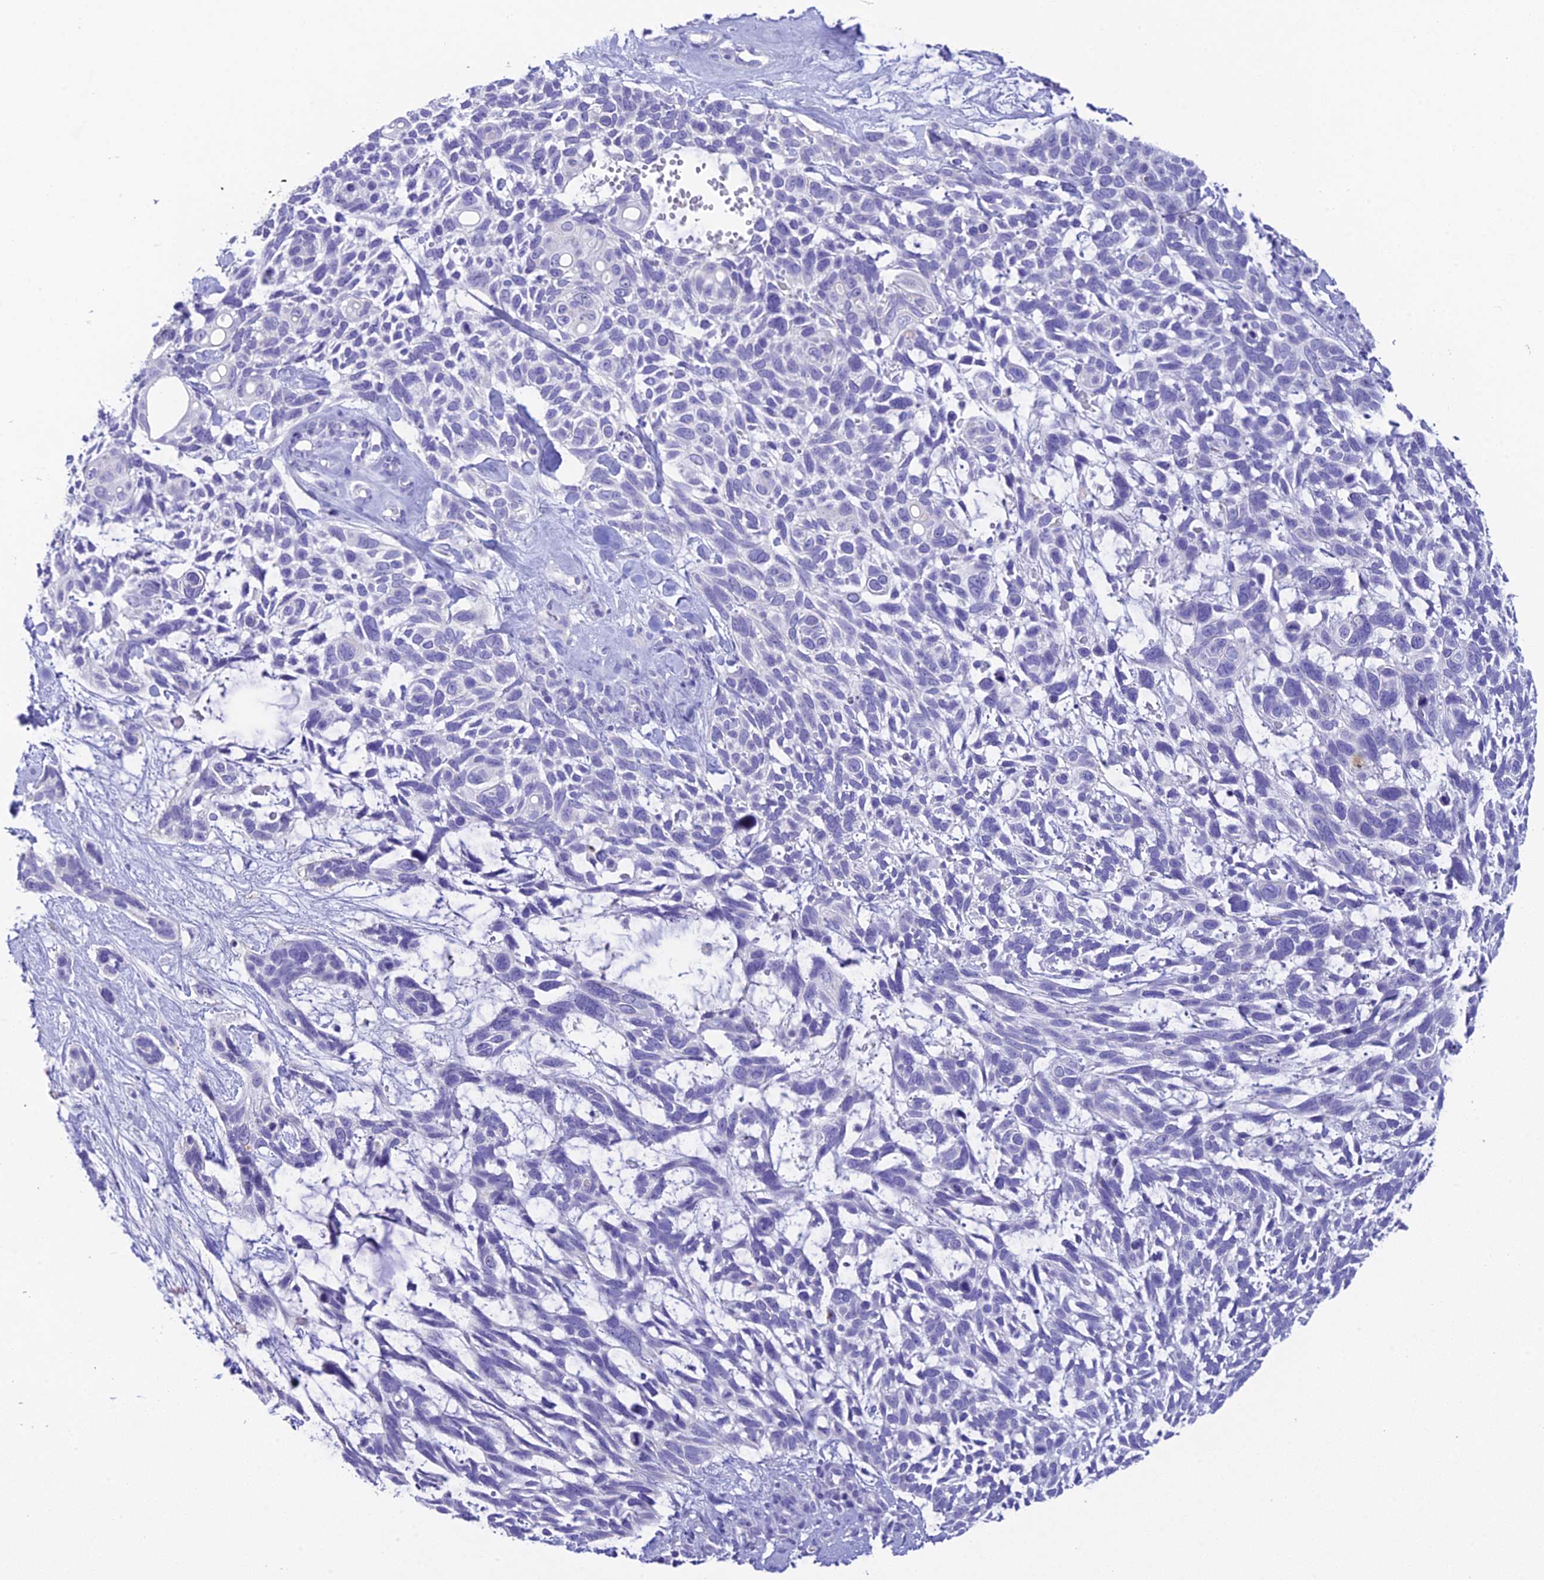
{"staining": {"intensity": "negative", "quantity": "none", "location": "none"}, "tissue": "skin cancer", "cell_type": "Tumor cells", "image_type": "cancer", "snomed": [{"axis": "morphology", "description": "Basal cell carcinoma"}, {"axis": "topography", "description": "Skin"}], "caption": "High magnification brightfield microscopy of skin cancer (basal cell carcinoma) stained with DAB (brown) and counterstained with hematoxylin (blue): tumor cells show no significant expression.", "gene": "C12orf29", "patient": {"sex": "male", "age": 88}}